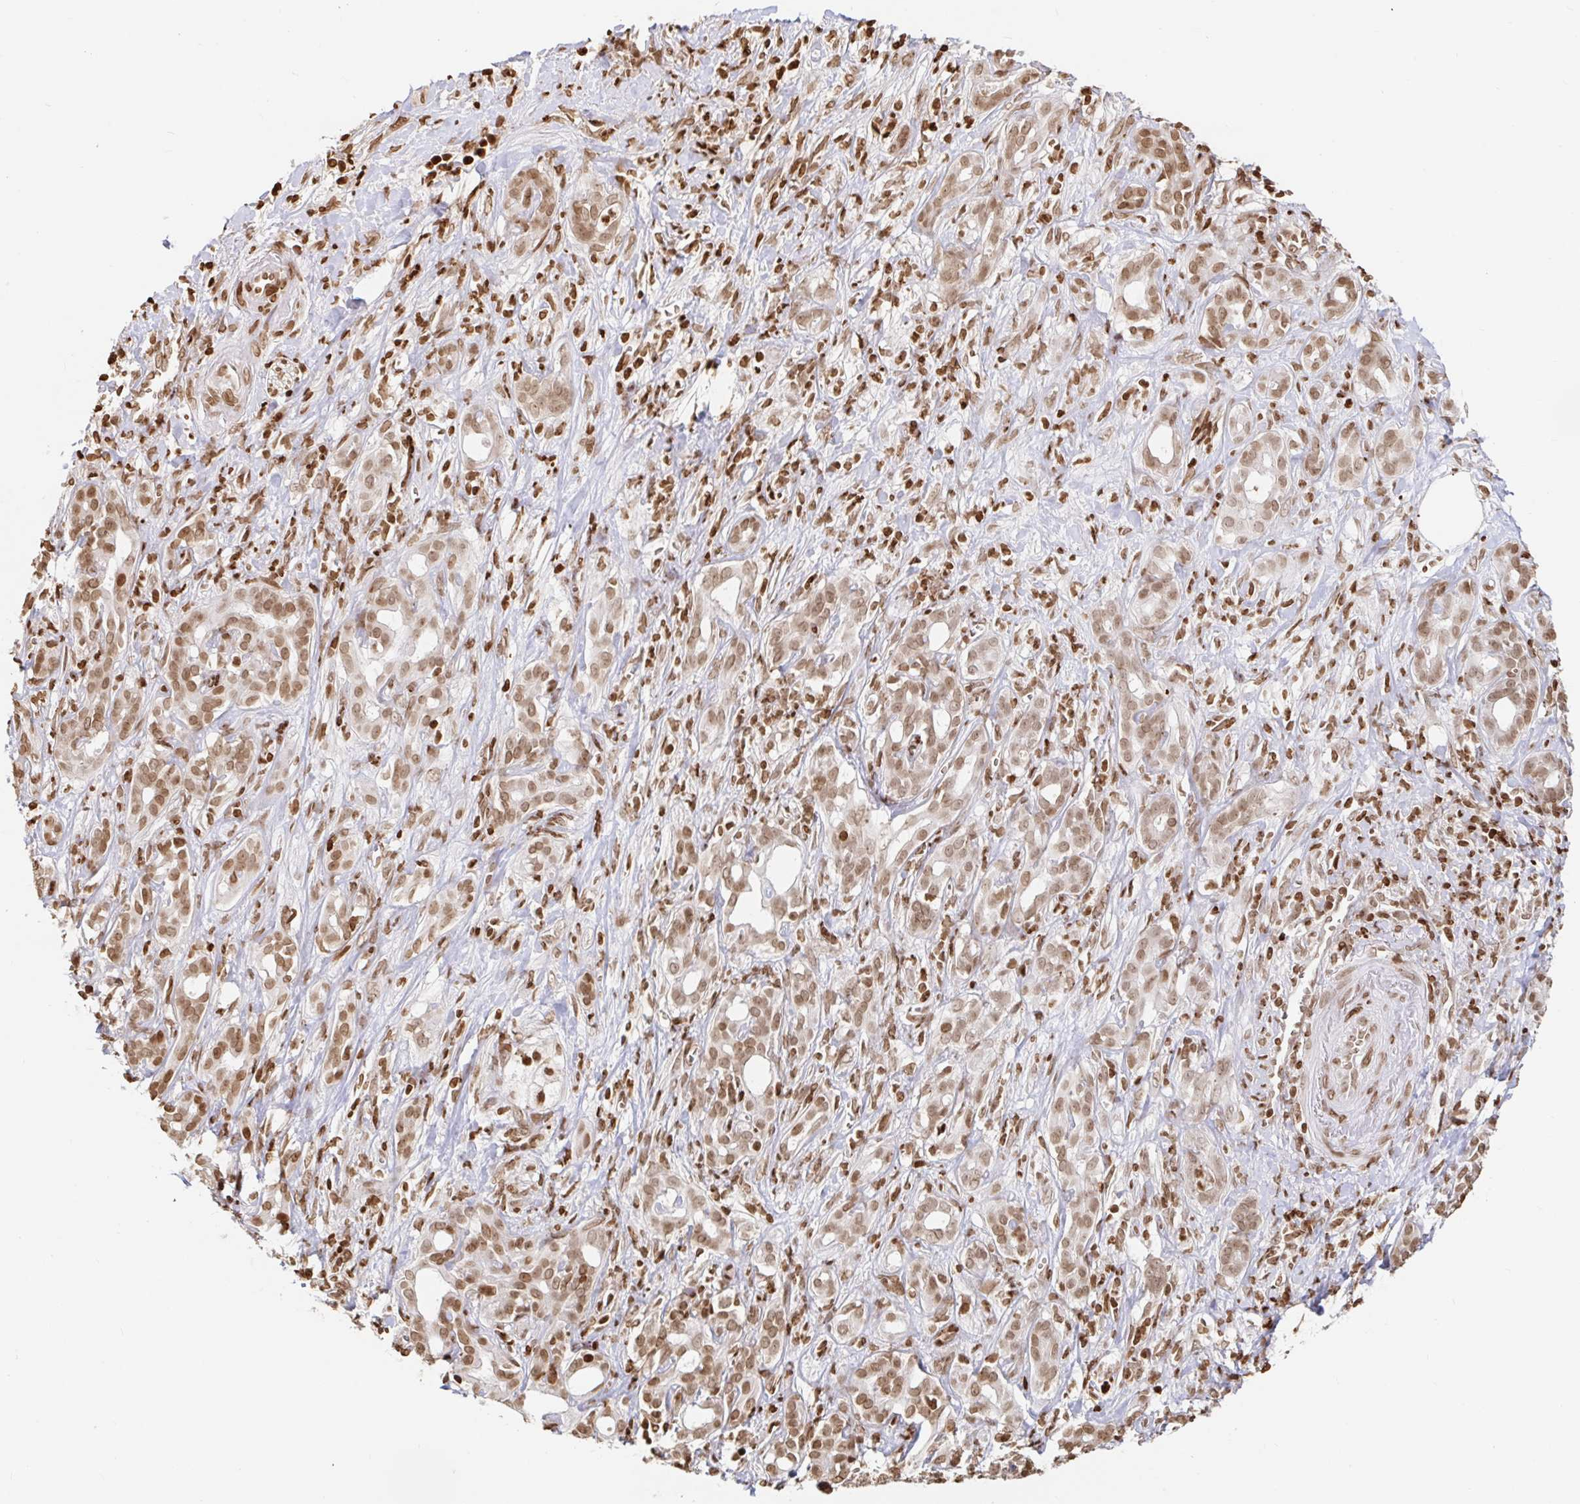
{"staining": {"intensity": "moderate", "quantity": ">75%", "location": "nuclear"}, "tissue": "pancreatic cancer", "cell_type": "Tumor cells", "image_type": "cancer", "snomed": [{"axis": "morphology", "description": "Adenocarcinoma, NOS"}, {"axis": "topography", "description": "Pancreas"}], "caption": "Tumor cells exhibit medium levels of moderate nuclear positivity in about >75% of cells in human pancreatic cancer (adenocarcinoma).", "gene": "H2BC5", "patient": {"sex": "male", "age": 61}}